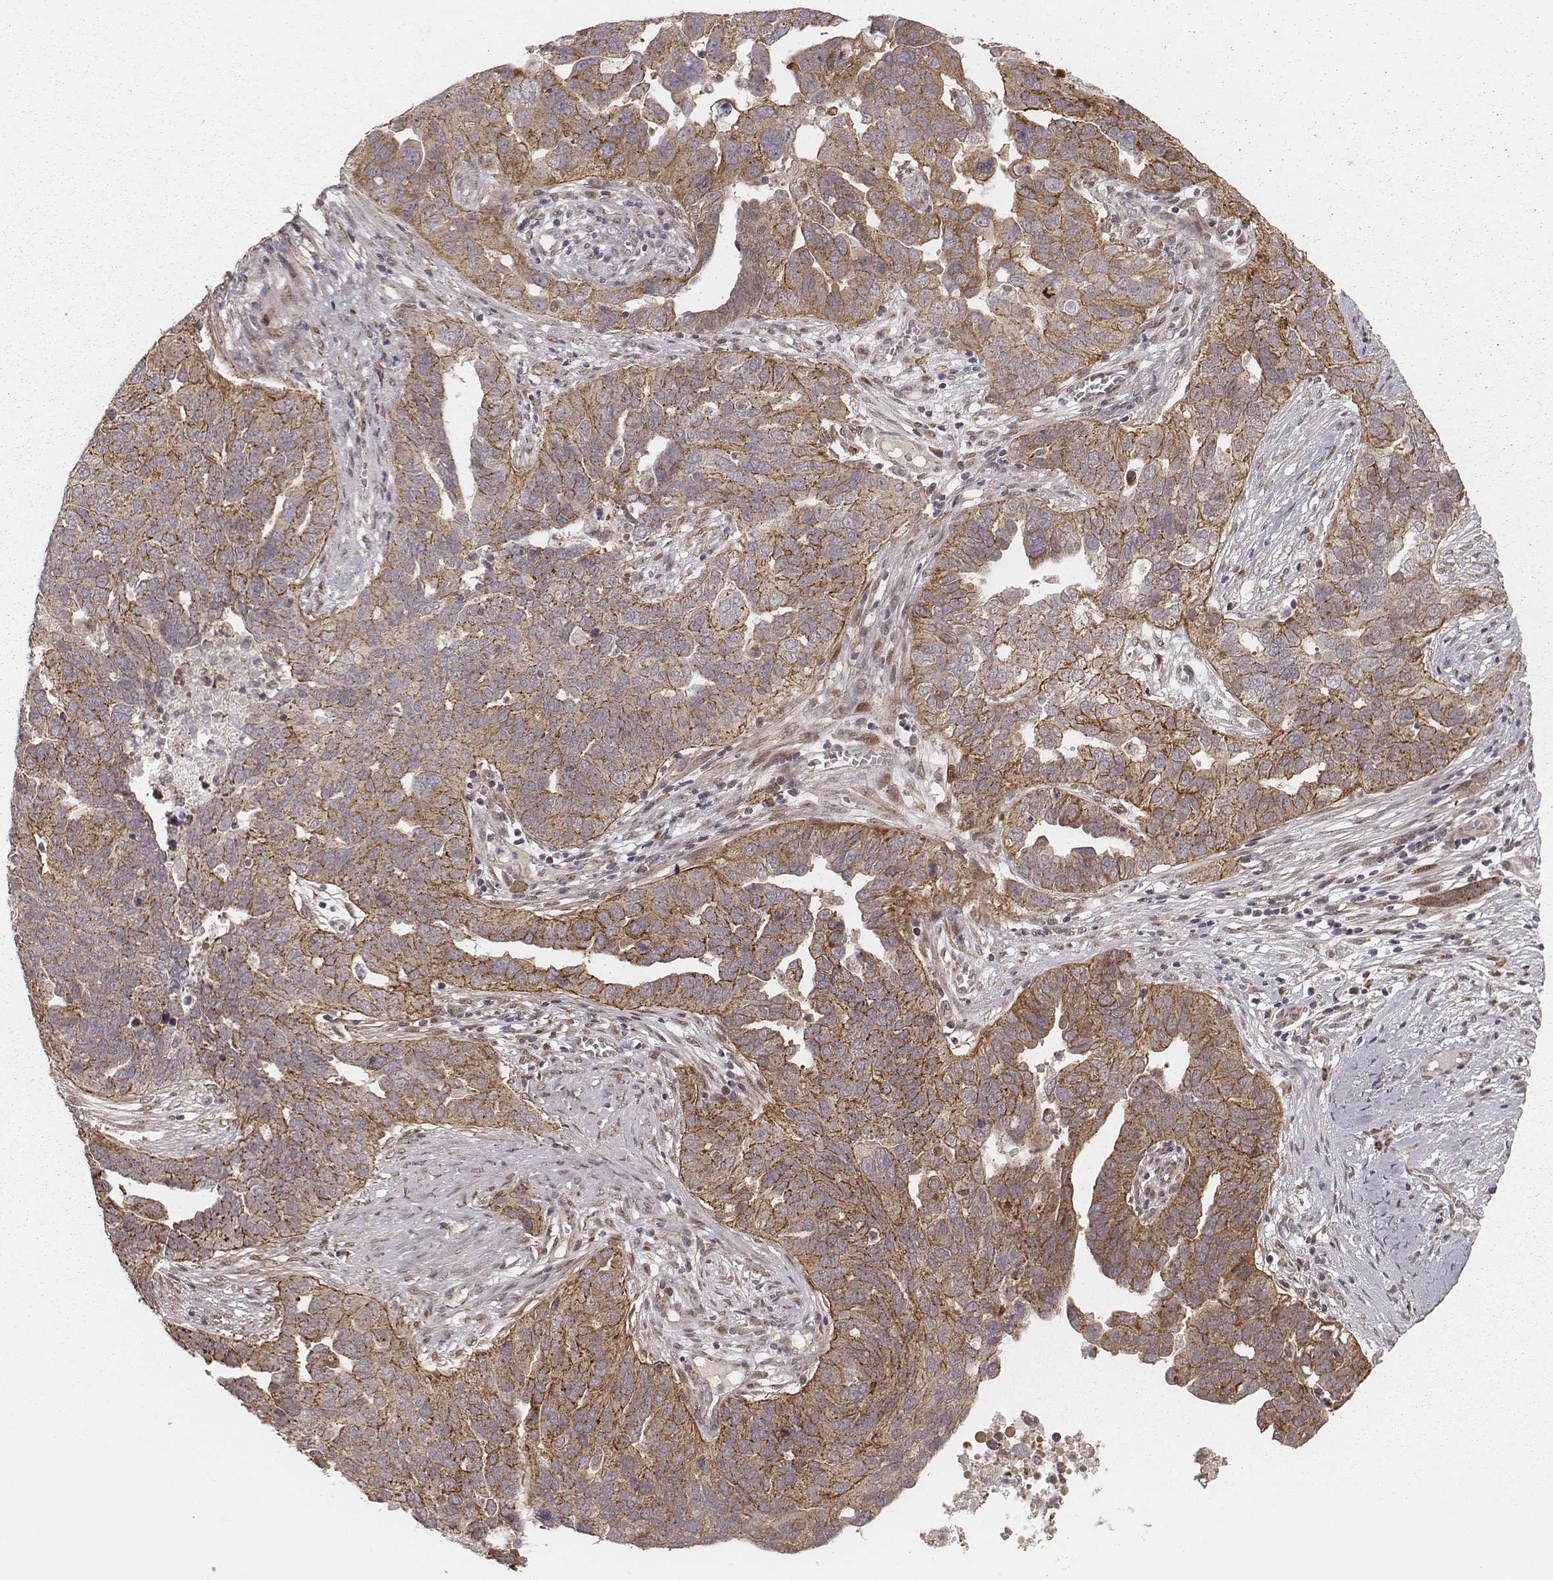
{"staining": {"intensity": "moderate", "quantity": ">75%", "location": "cytoplasmic/membranous"}, "tissue": "ovarian cancer", "cell_type": "Tumor cells", "image_type": "cancer", "snomed": [{"axis": "morphology", "description": "Carcinoma, endometroid"}, {"axis": "topography", "description": "Soft tissue"}, {"axis": "topography", "description": "Ovary"}], "caption": "There is medium levels of moderate cytoplasmic/membranous positivity in tumor cells of endometroid carcinoma (ovarian), as demonstrated by immunohistochemical staining (brown color).", "gene": "NDUFA7", "patient": {"sex": "female", "age": 52}}